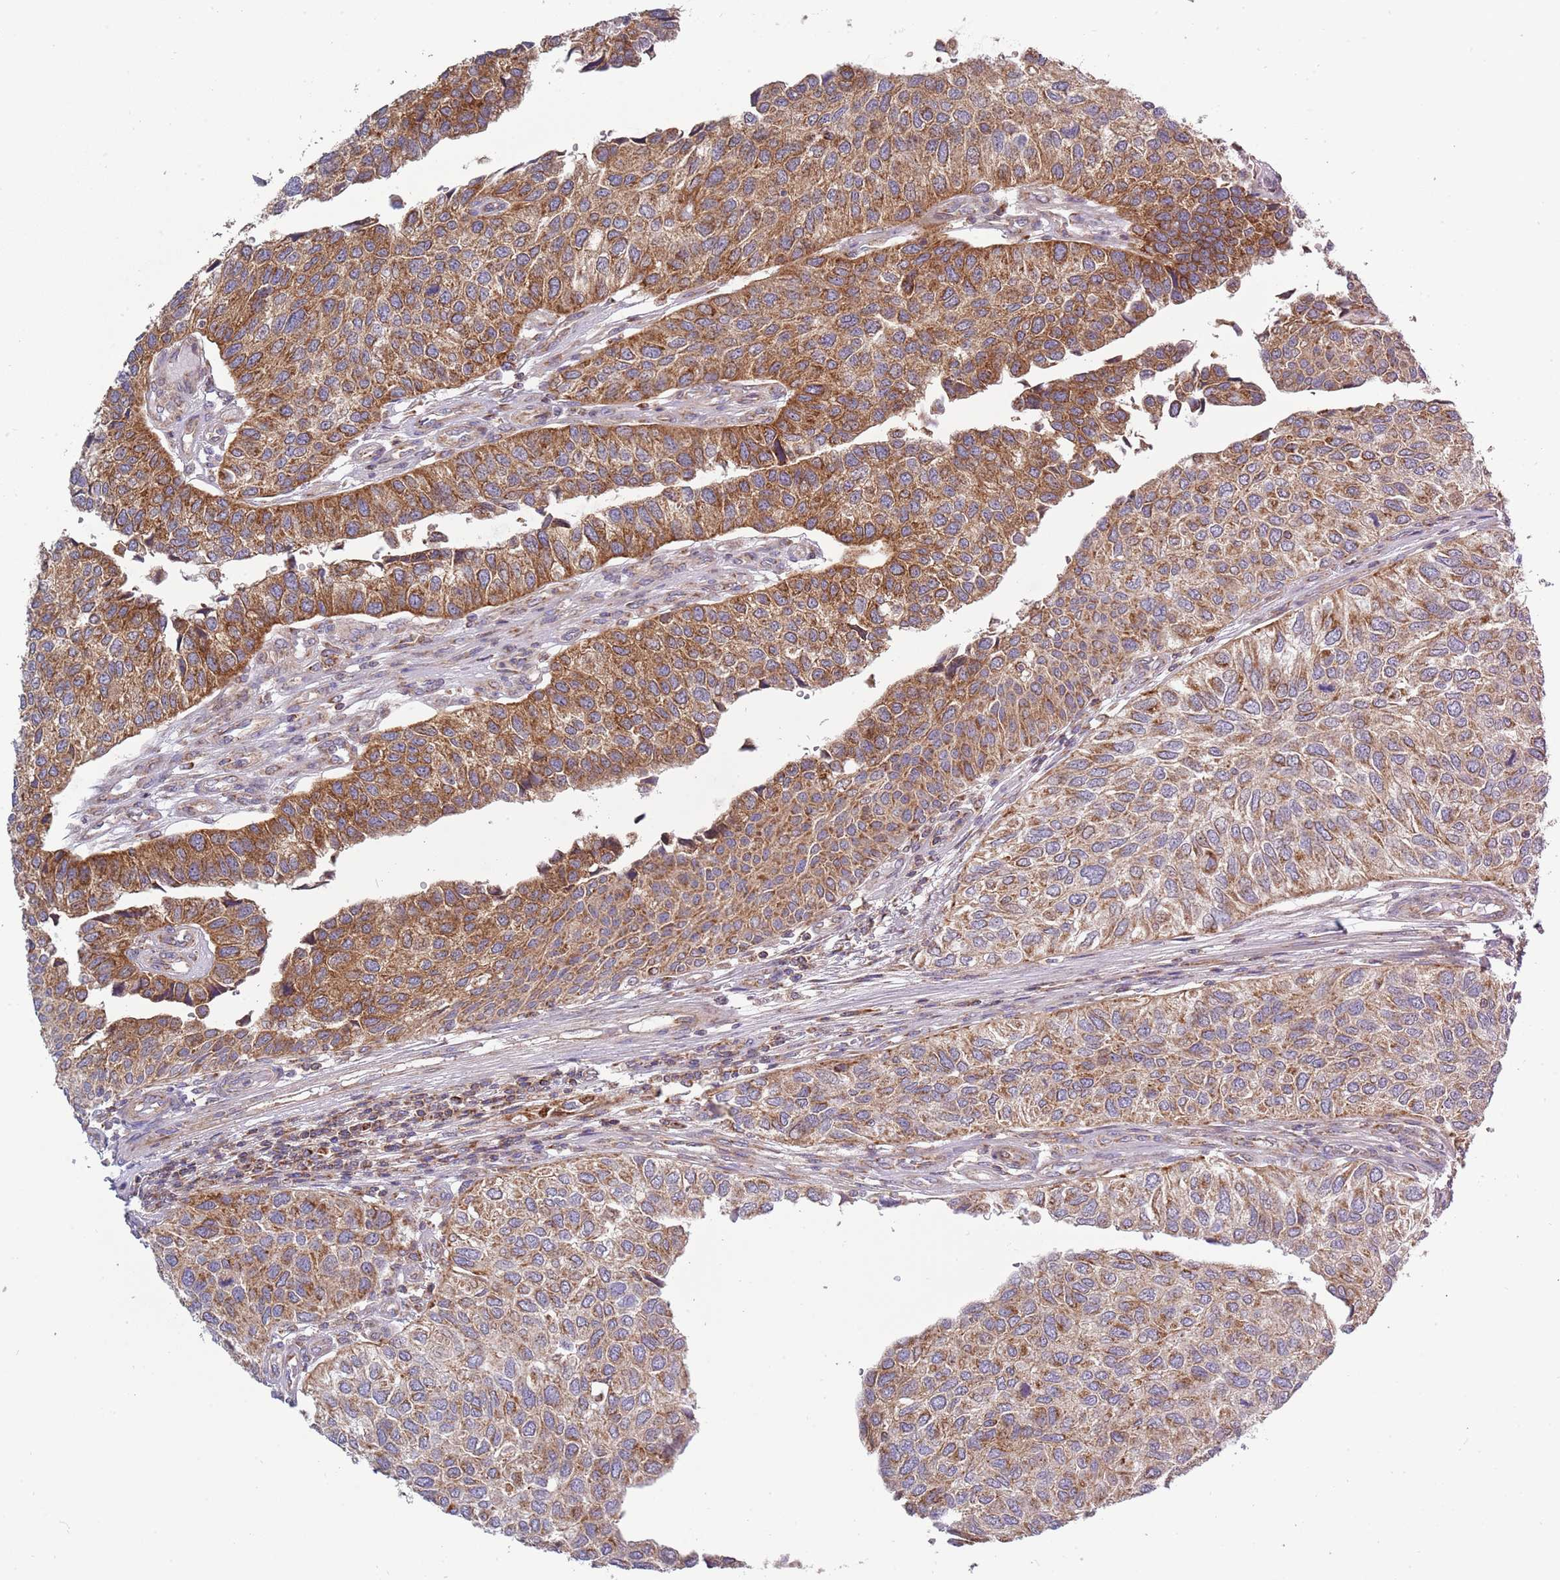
{"staining": {"intensity": "moderate", "quantity": ">75%", "location": "cytoplasmic/membranous"}, "tissue": "urothelial cancer", "cell_type": "Tumor cells", "image_type": "cancer", "snomed": [{"axis": "morphology", "description": "Urothelial carcinoma, NOS"}, {"axis": "topography", "description": "Urinary bladder"}], "caption": "Tumor cells demonstrate medium levels of moderate cytoplasmic/membranous positivity in approximately >75% of cells in human transitional cell carcinoma.", "gene": "IRS4", "patient": {"sex": "male", "age": 55}}